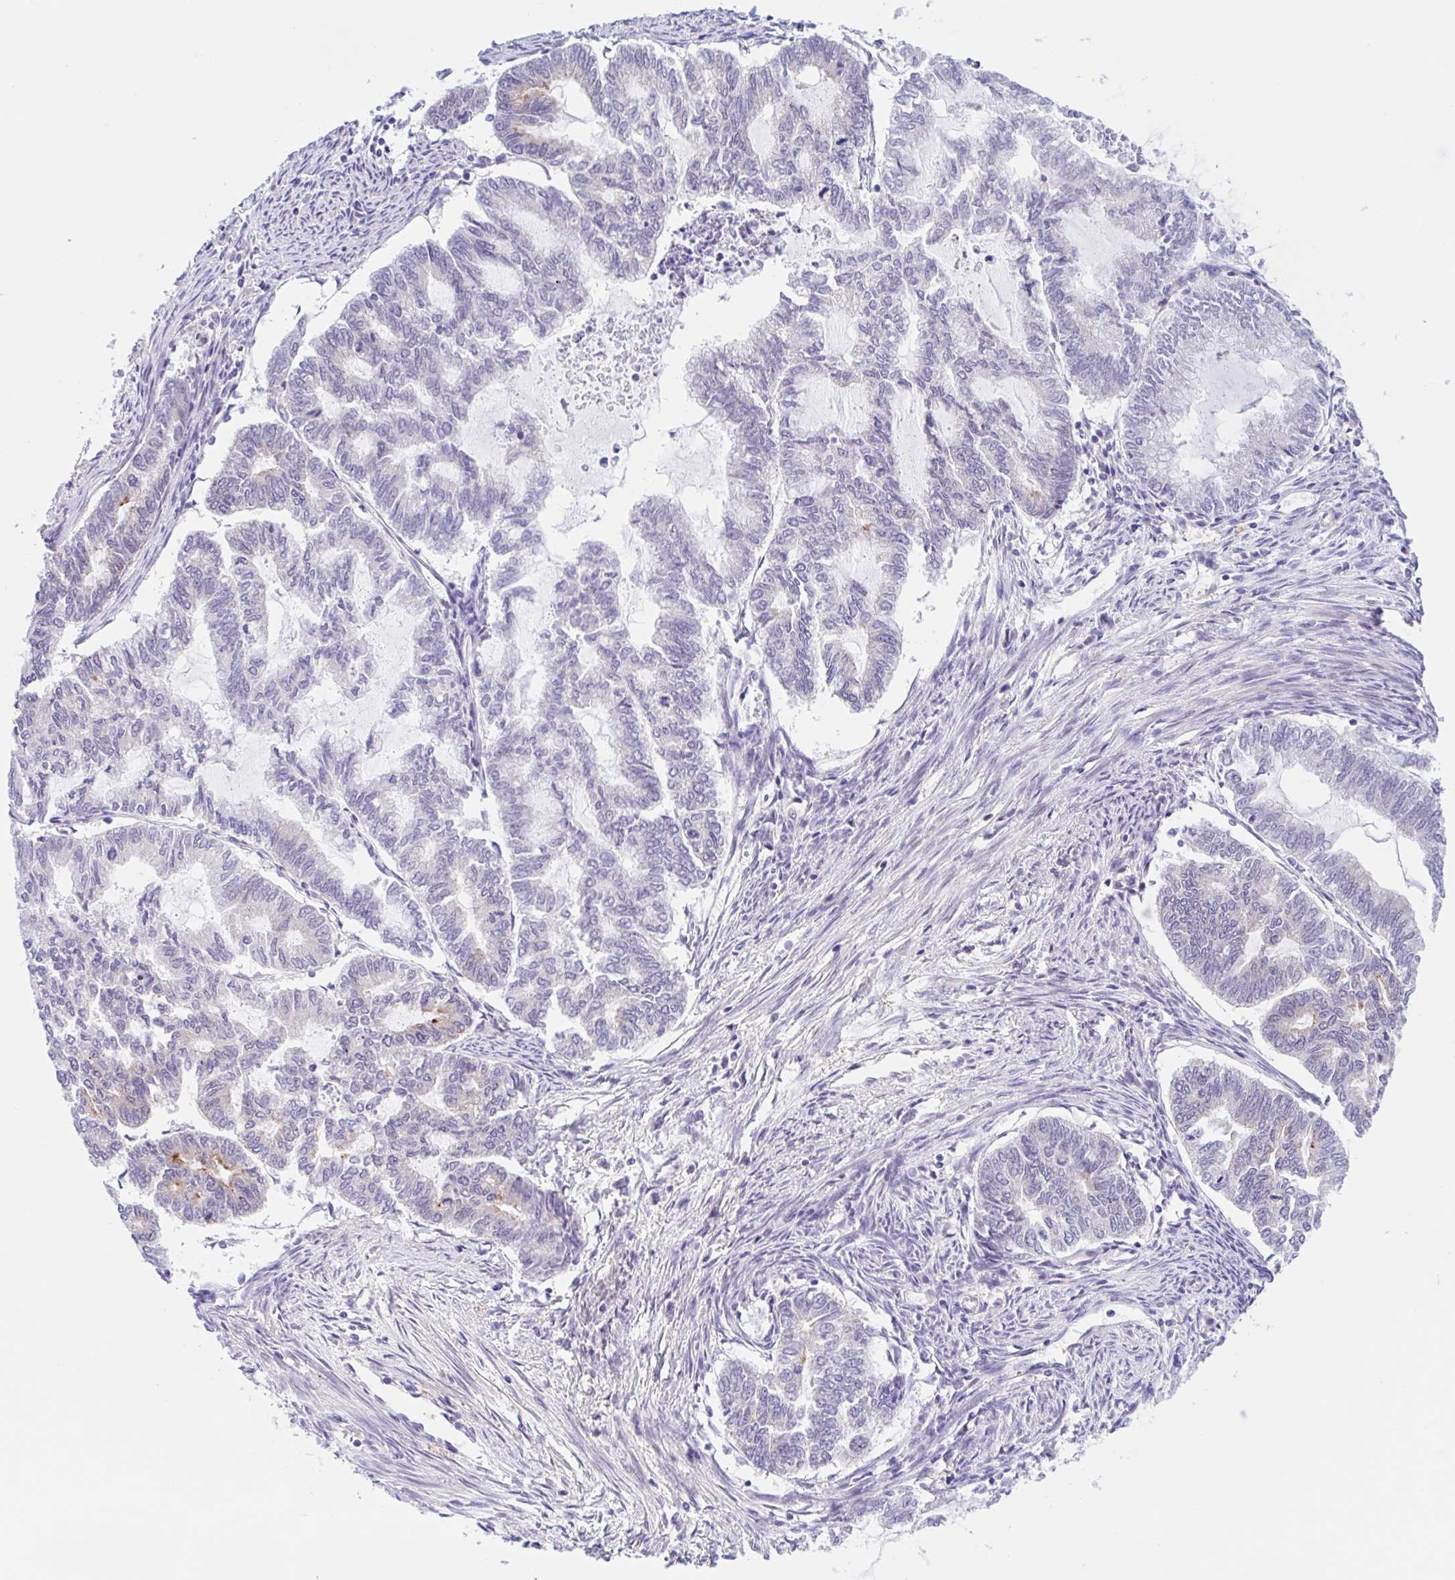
{"staining": {"intensity": "negative", "quantity": "none", "location": "none"}, "tissue": "endometrial cancer", "cell_type": "Tumor cells", "image_type": "cancer", "snomed": [{"axis": "morphology", "description": "Adenocarcinoma, NOS"}, {"axis": "topography", "description": "Endometrium"}], "caption": "Endometrial cancer (adenocarcinoma) was stained to show a protein in brown. There is no significant positivity in tumor cells.", "gene": "TMEM86A", "patient": {"sex": "female", "age": 79}}